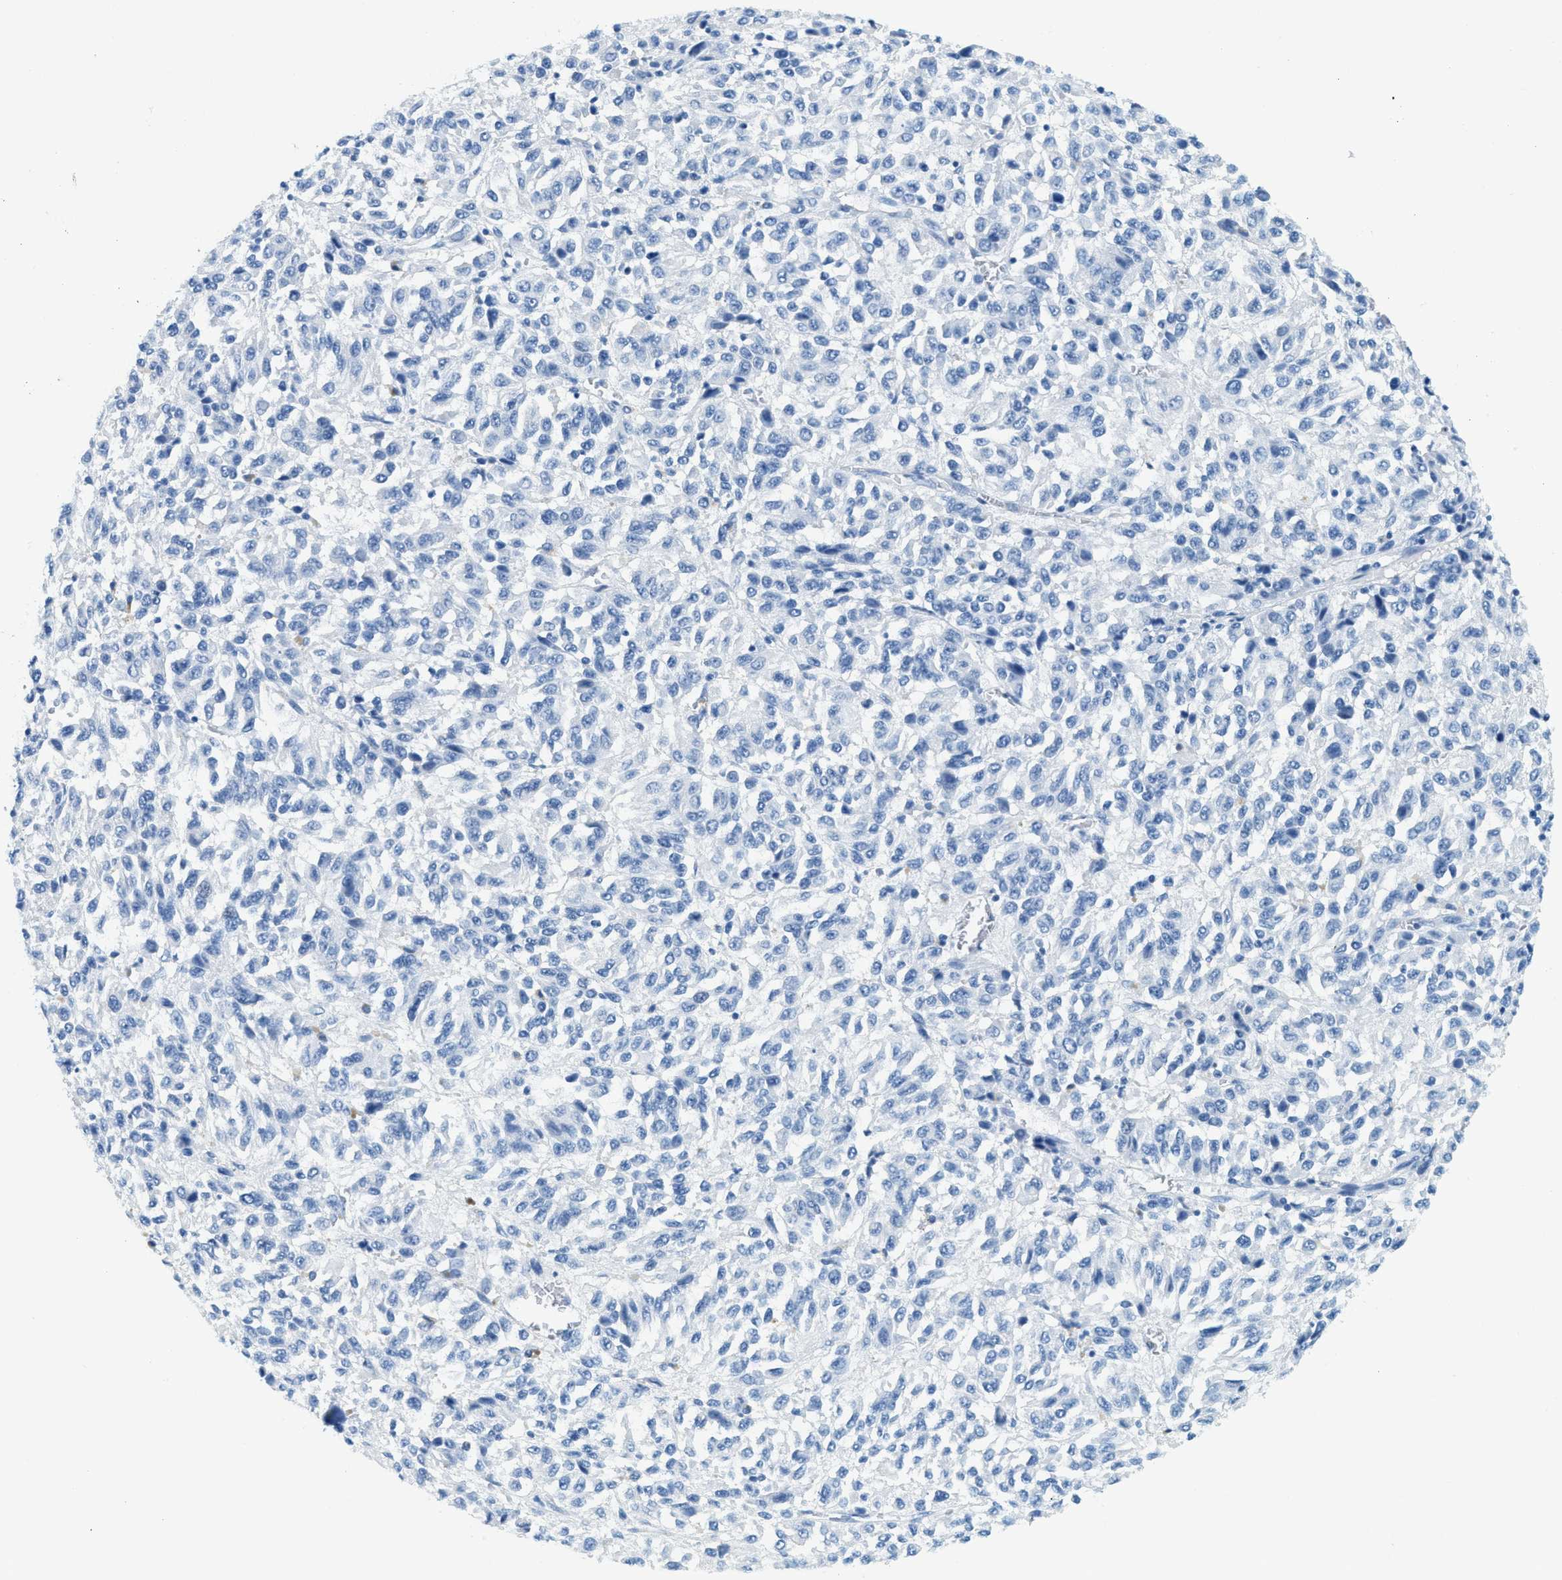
{"staining": {"intensity": "negative", "quantity": "none", "location": "none"}, "tissue": "melanoma", "cell_type": "Tumor cells", "image_type": "cancer", "snomed": [{"axis": "morphology", "description": "Malignant melanoma, Metastatic site"}, {"axis": "topography", "description": "Lung"}], "caption": "There is no significant positivity in tumor cells of melanoma. (DAB (3,3'-diaminobenzidine) IHC visualized using brightfield microscopy, high magnification).", "gene": "TPSAB1", "patient": {"sex": "male", "age": 64}}